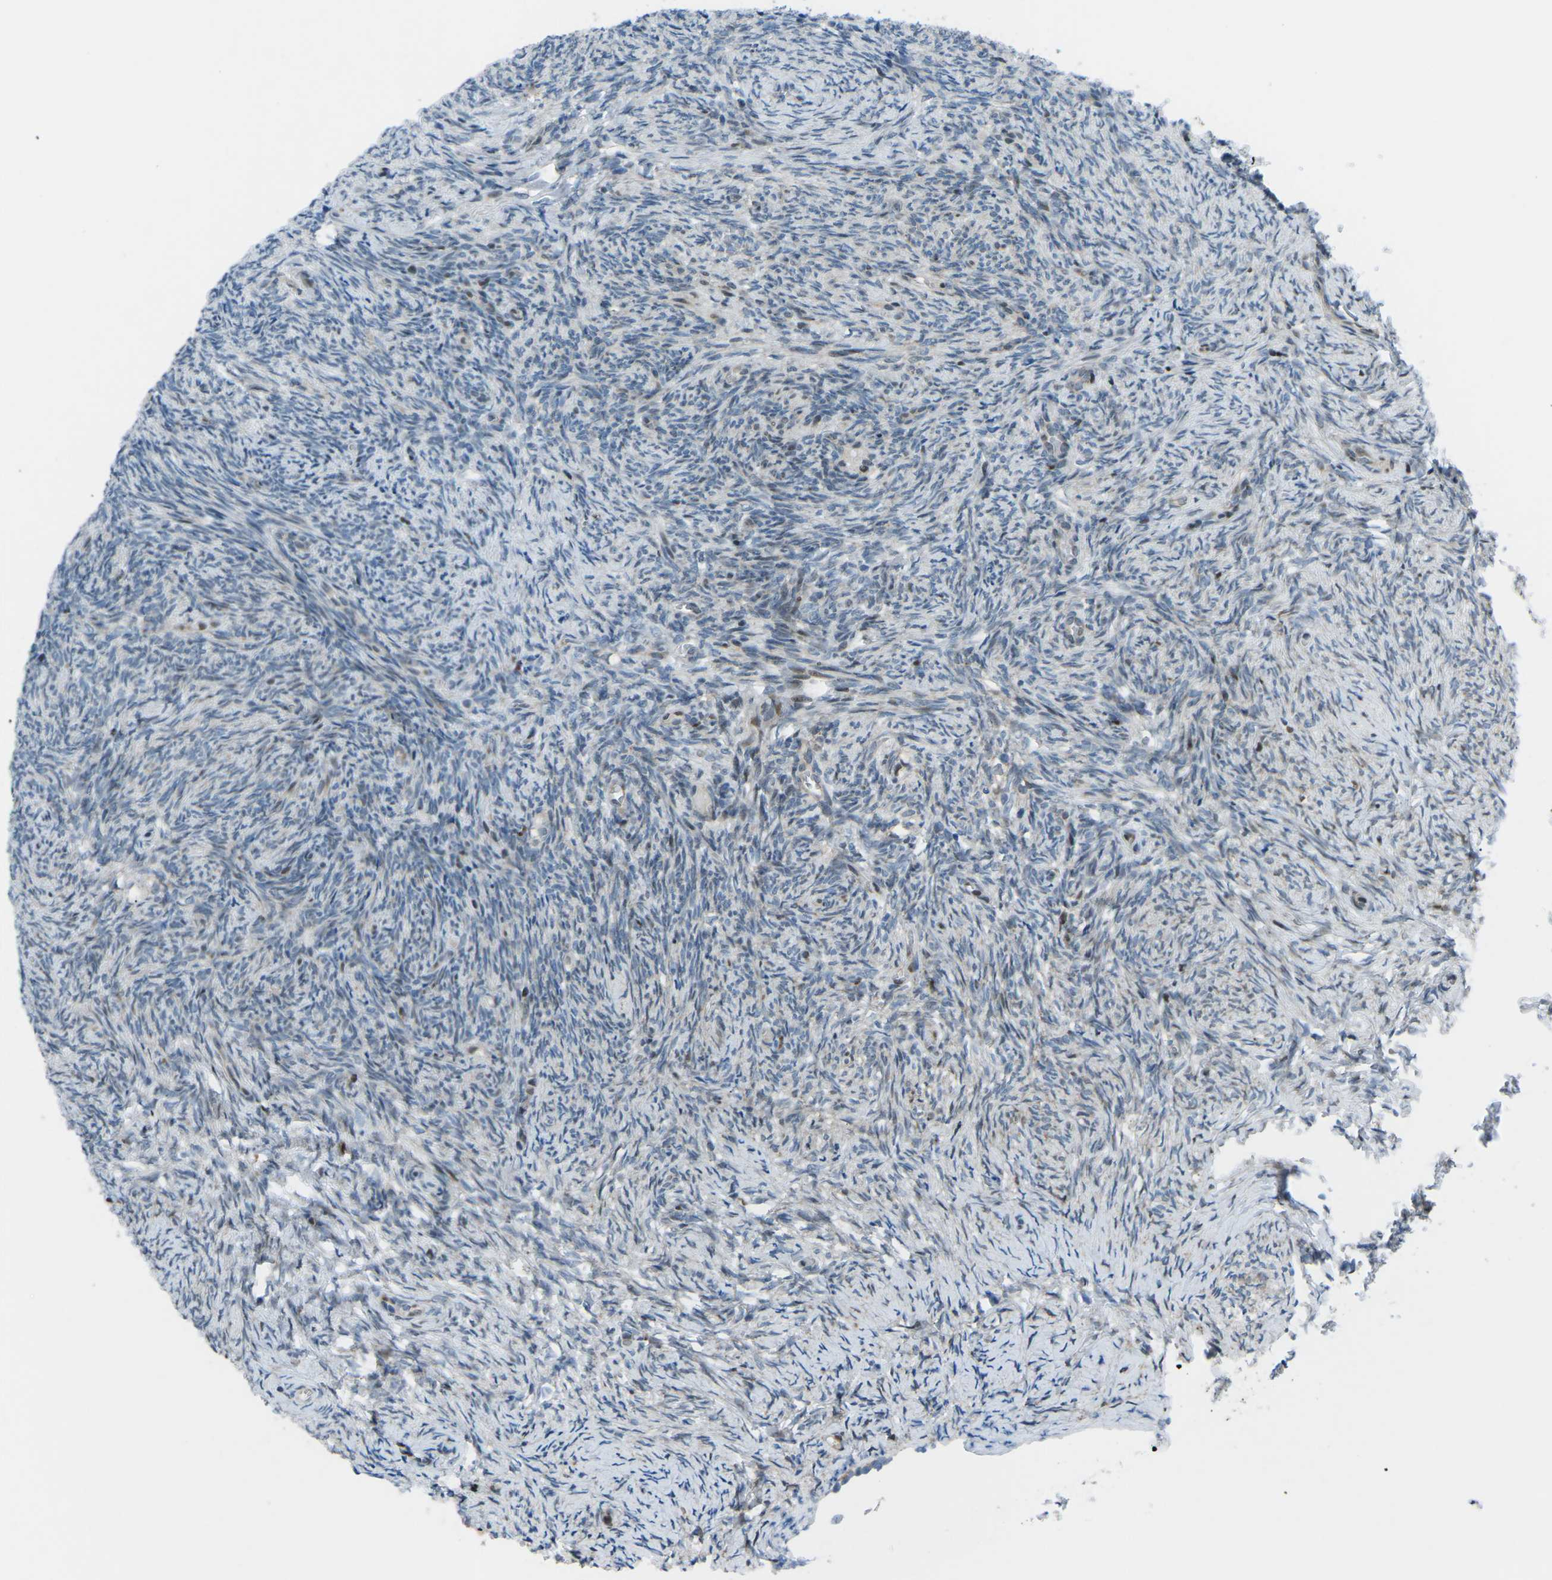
{"staining": {"intensity": "negative", "quantity": "none", "location": "none"}, "tissue": "ovary", "cell_type": "Follicle cells", "image_type": "normal", "snomed": [{"axis": "morphology", "description": "Normal tissue, NOS"}, {"axis": "topography", "description": "Ovary"}], "caption": "Immunohistochemistry photomicrograph of unremarkable ovary: human ovary stained with DAB demonstrates no significant protein staining in follicle cells.", "gene": "MBNL1", "patient": {"sex": "female", "age": 41}}